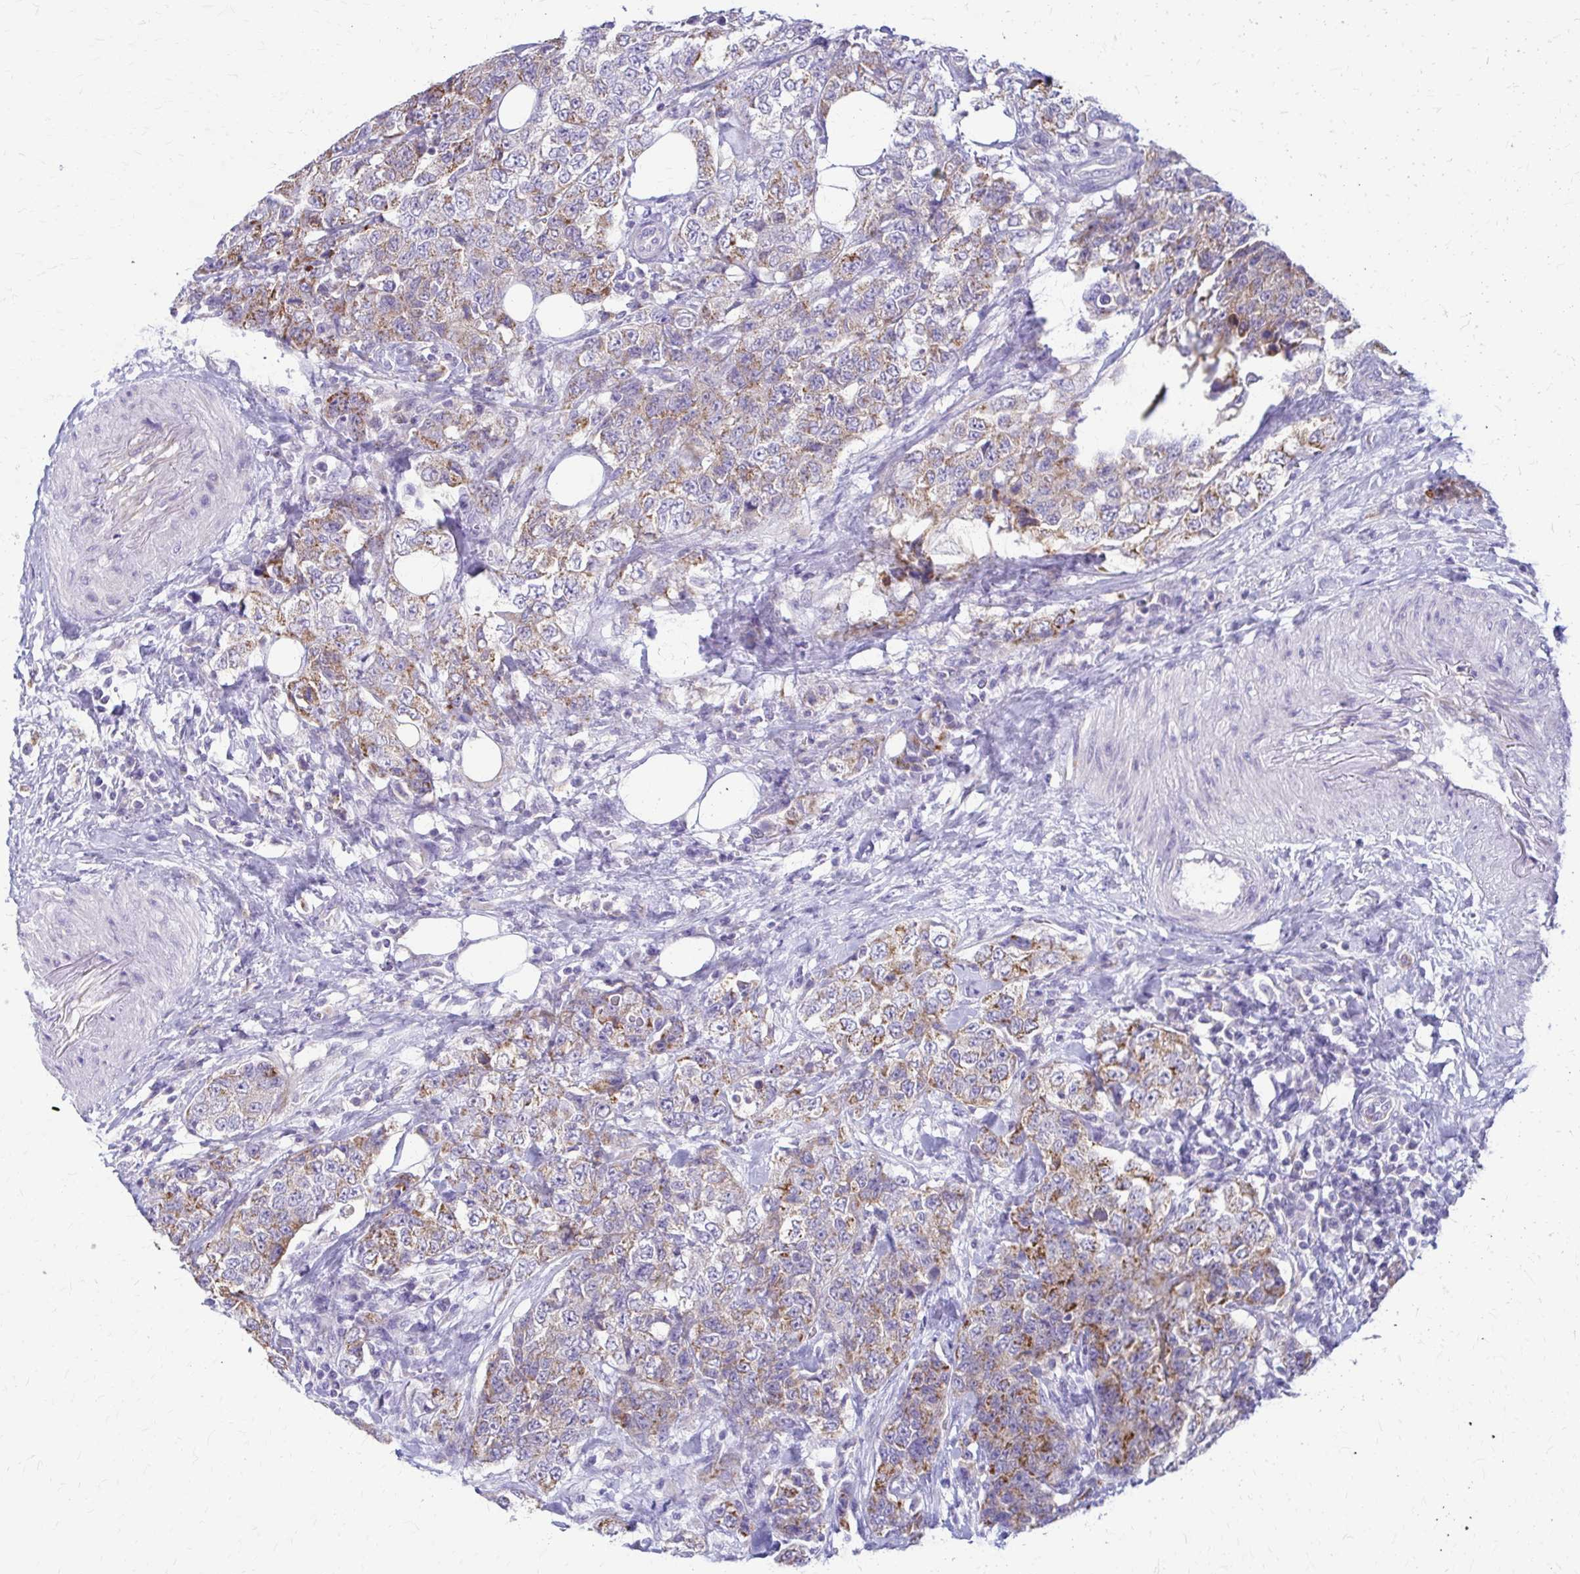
{"staining": {"intensity": "moderate", "quantity": "25%-75%", "location": "cytoplasmic/membranous"}, "tissue": "urothelial cancer", "cell_type": "Tumor cells", "image_type": "cancer", "snomed": [{"axis": "morphology", "description": "Urothelial carcinoma, High grade"}, {"axis": "topography", "description": "Urinary bladder"}], "caption": "High-grade urothelial carcinoma stained with DAB immunohistochemistry (IHC) reveals medium levels of moderate cytoplasmic/membranous staining in approximately 25%-75% of tumor cells.", "gene": "SAMD13", "patient": {"sex": "female", "age": 78}}